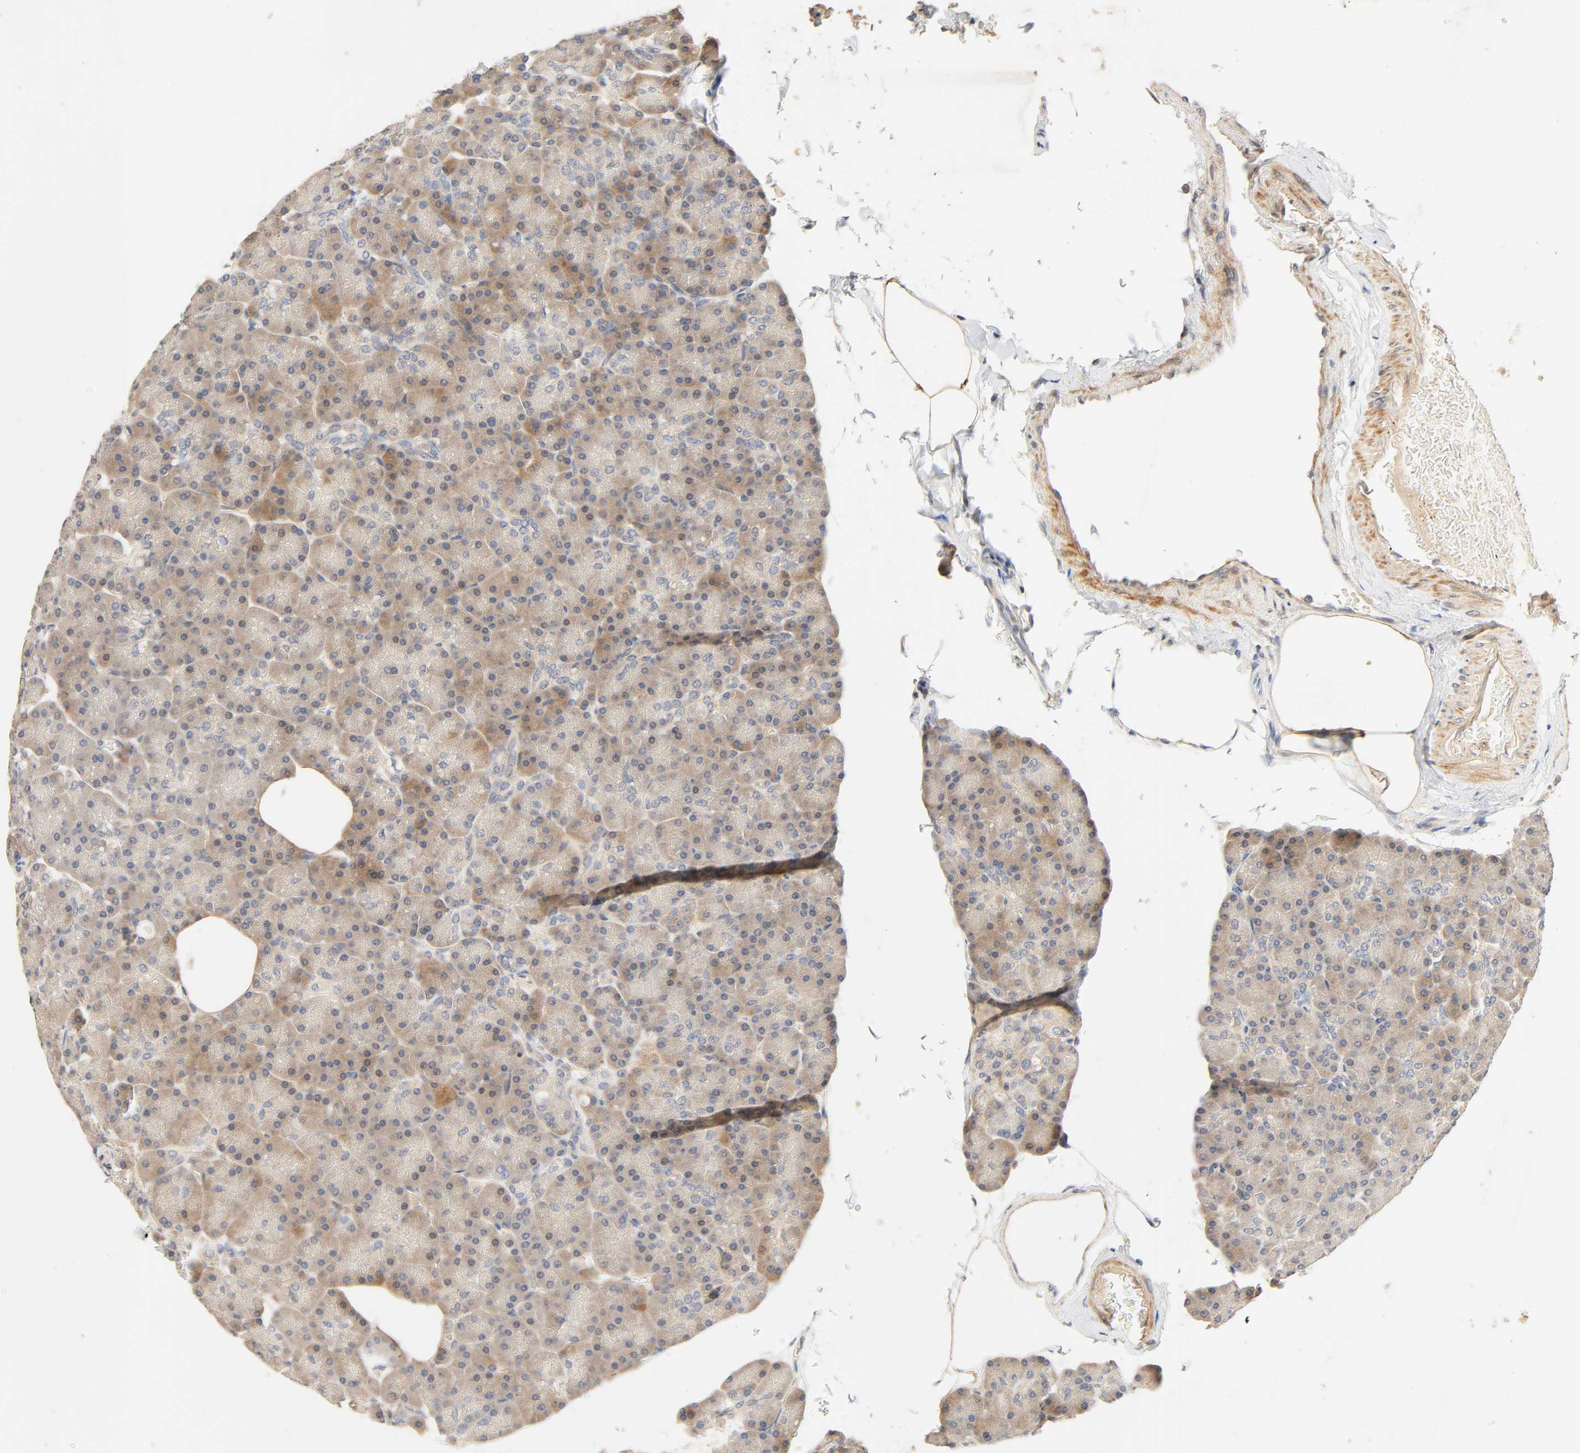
{"staining": {"intensity": "weak", "quantity": "25%-75%", "location": "cytoplasmic/membranous"}, "tissue": "pancreas", "cell_type": "Exocrine glandular cells", "image_type": "normal", "snomed": [{"axis": "morphology", "description": "Normal tissue, NOS"}, {"axis": "topography", "description": "Pancreas"}], "caption": "Immunohistochemistry (IHC) micrograph of unremarkable pancreas stained for a protein (brown), which shows low levels of weak cytoplasmic/membranous positivity in approximately 25%-75% of exocrine glandular cells.", "gene": "CACNA1G", "patient": {"sex": "female", "age": 43}}